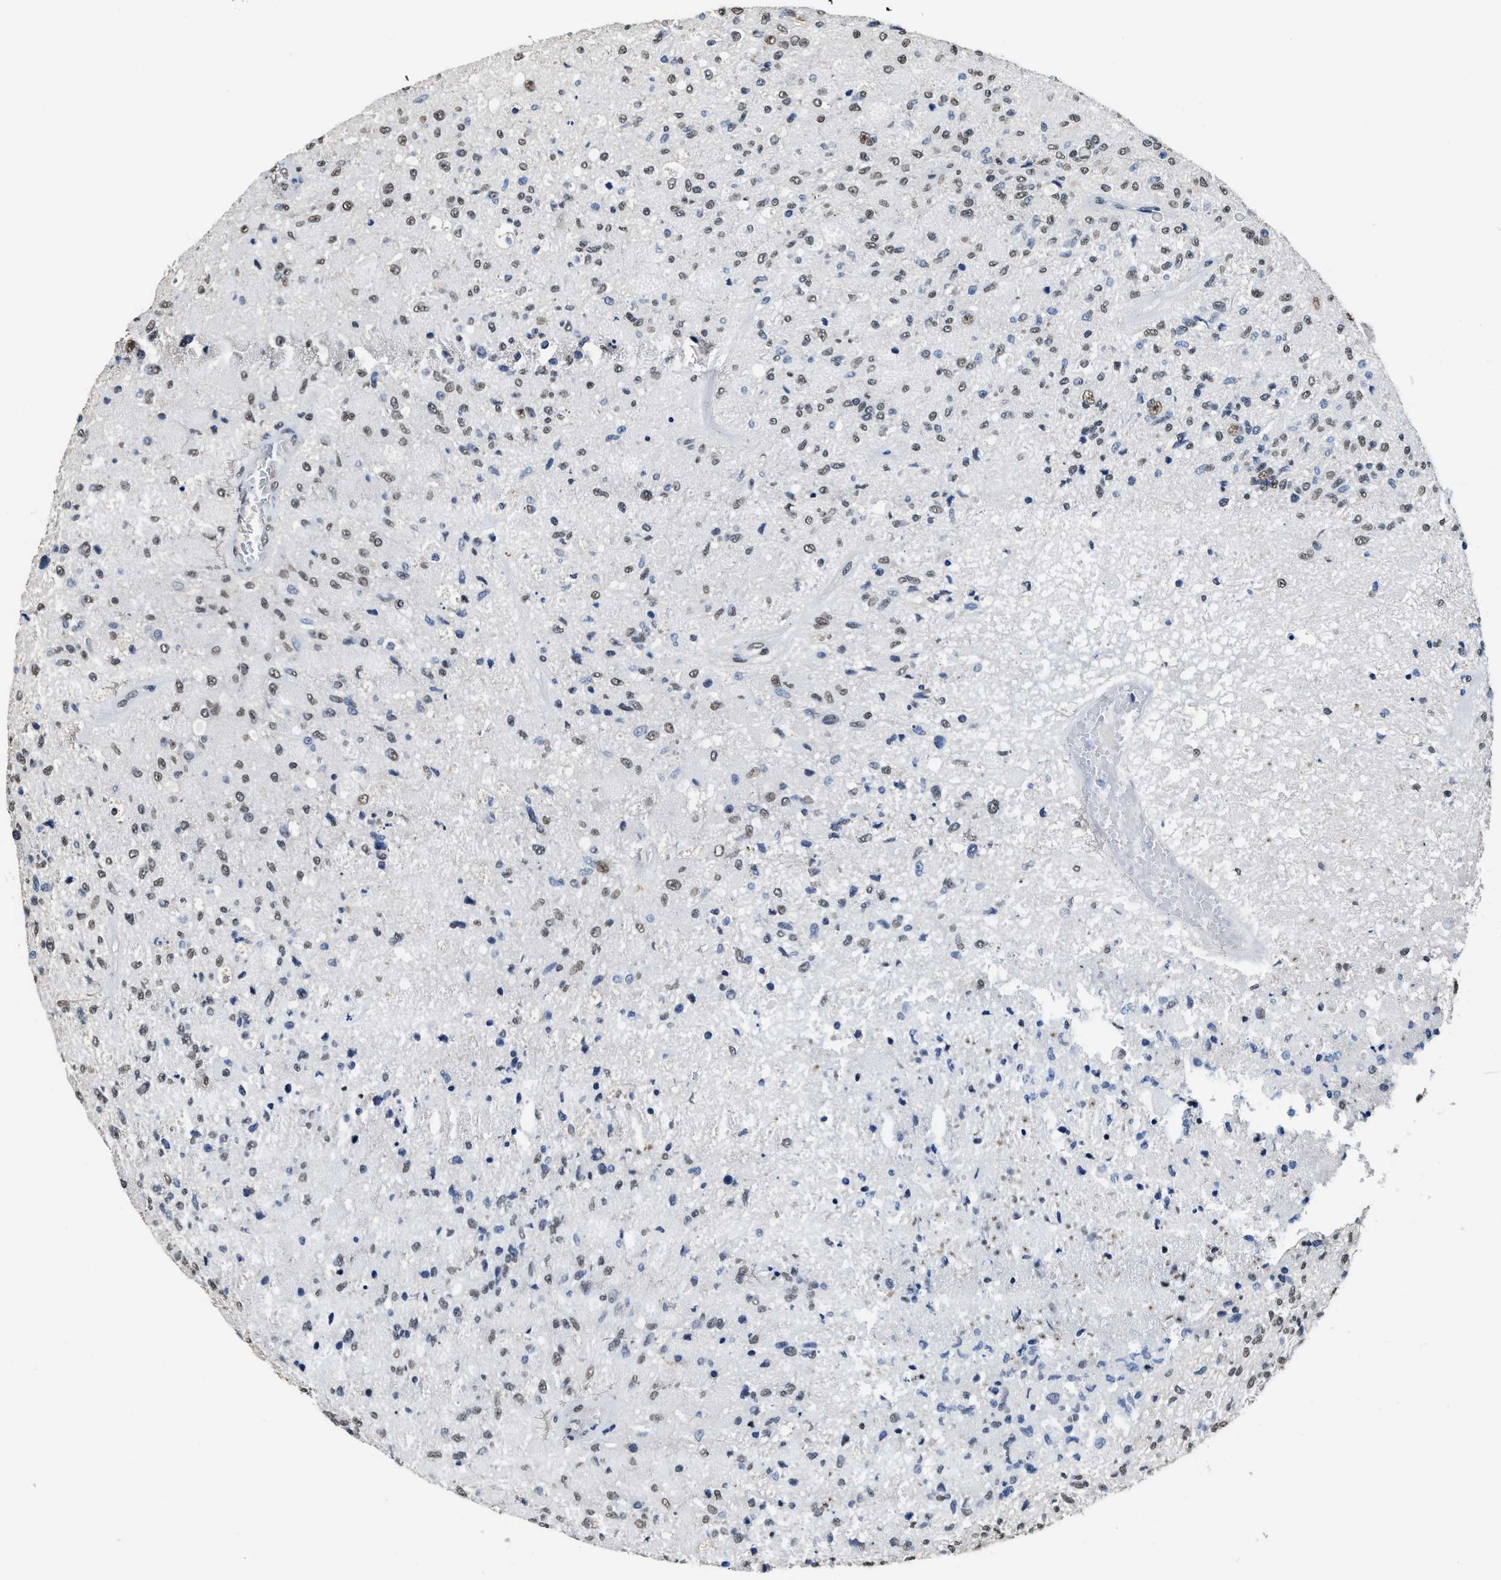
{"staining": {"intensity": "weak", "quantity": "25%-75%", "location": "nuclear"}, "tissue": "glioma", "cell_type": "Tumor cells", "image_type": "cancer", "snomed": [{"axis": "morphology", "description": "Normal tissue, NOS"}, {"axis": "morphology", "description": "Glioma, malignant, High grade"}, {"axis": "topography", "description": "Cerebral cortex"}], "caption": "Malignant glioma (high-grade) stained with a brown dye exhibits weak nuclear positive expression in approximately 25%-75% of tumor cells.", "gene": "SUPT16H", "patient": {"sex": "male", "age": 77}}